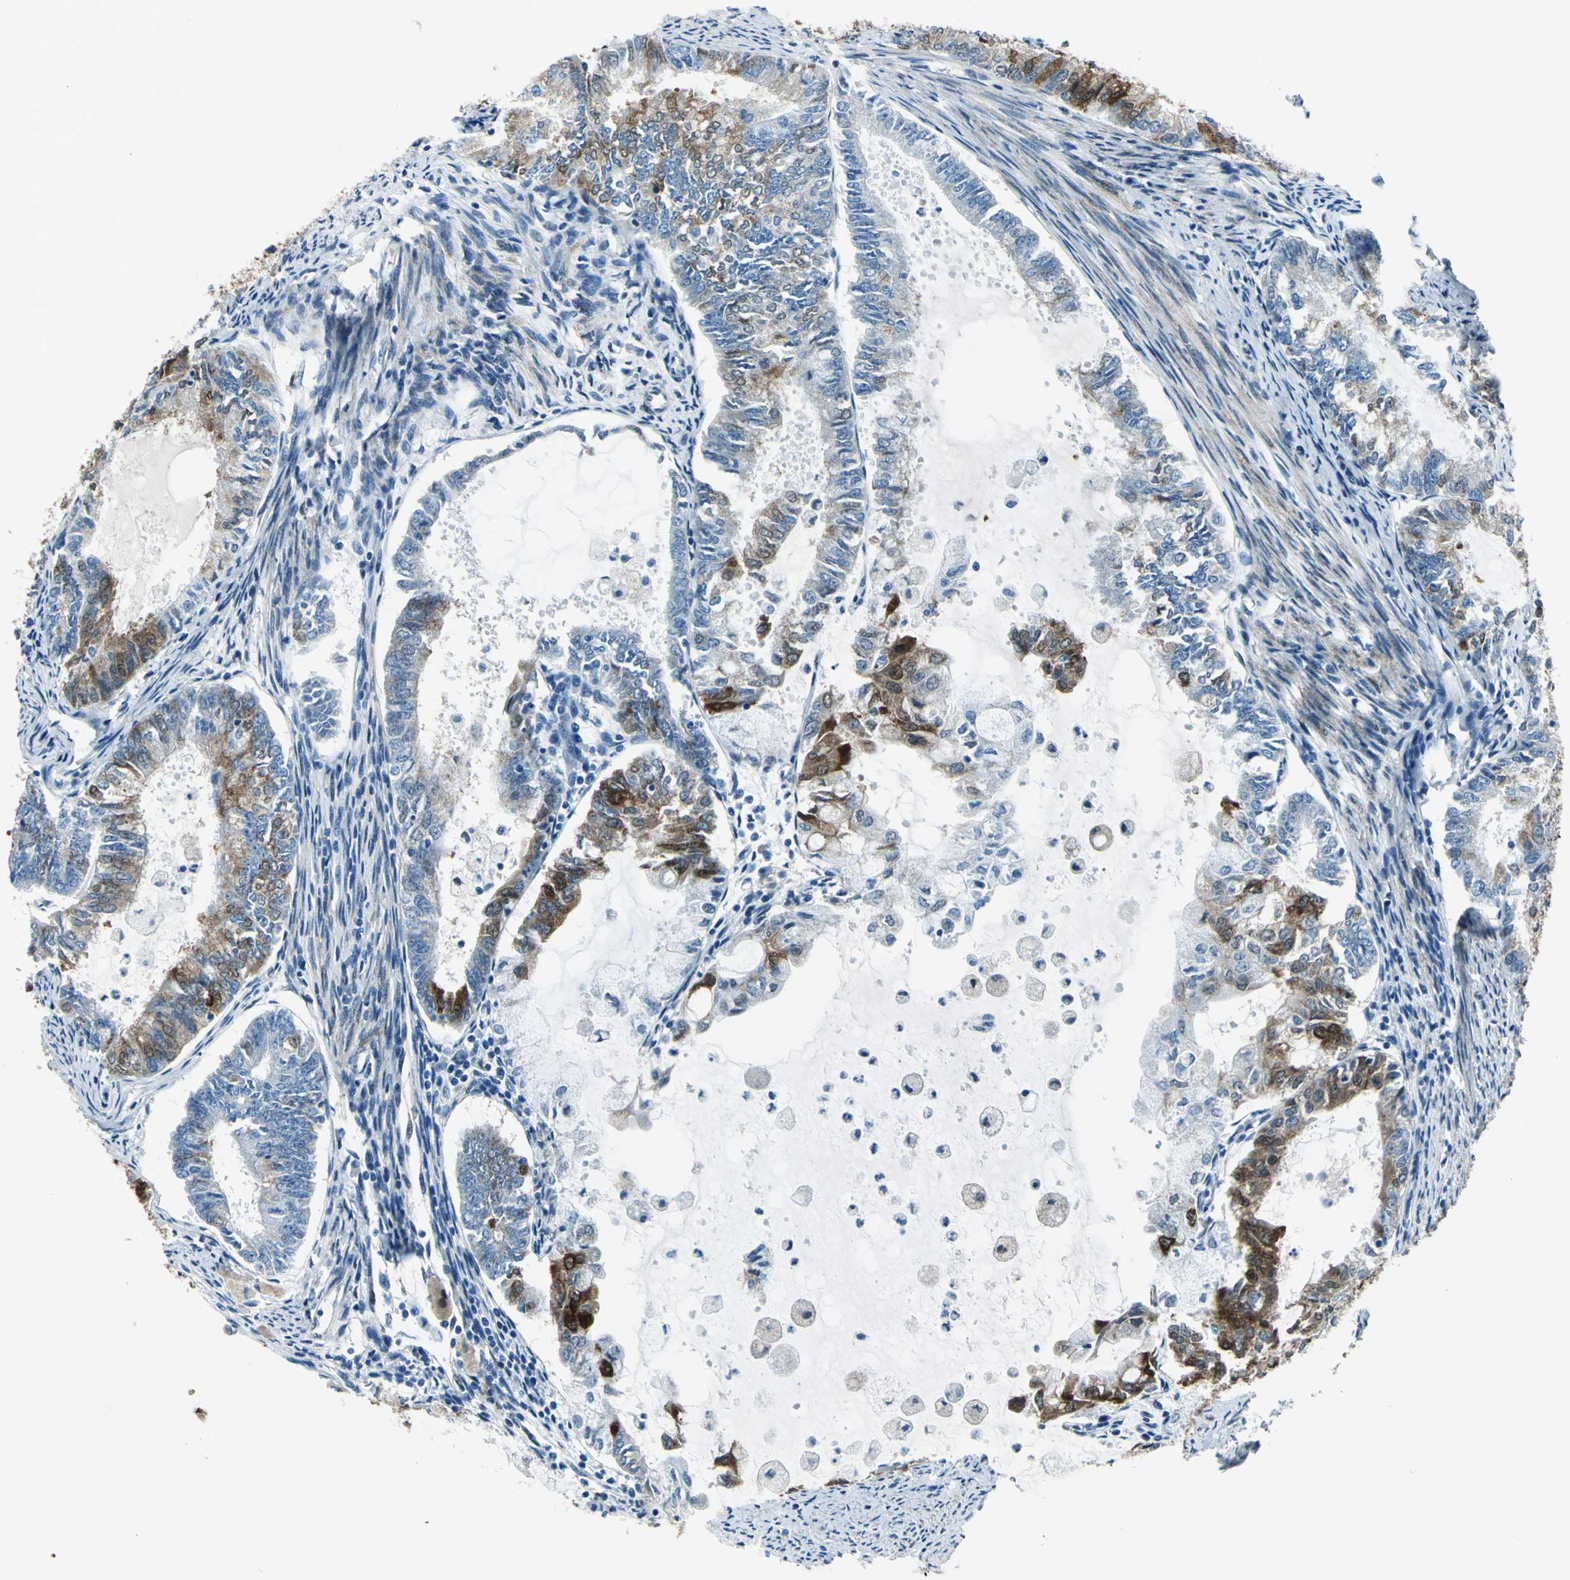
{"staining": {"intensity": "strong", "quantity": "25%-75%", "location": "cytoplasmic/membranous"}, "tissue": "endometrial cancer", "cell_type": "Tumor cells", "image_type": "cancer", "snomed": [{"axis": "morphology", "description": "Adenocarcinoma, NOS"}, {"axis": "topography", "description": "Endometrium"}], "caption": "Immunohistochemistry staining of endometrial cancer, which exhibits high levels of strong cytoplasmic/membranous positivity in about 25%-75% of tumor cells indicating strong cytoplasmic/membranous protein expression. The staining was performed using DAB (3,3'-diaminobenzidine) (brown) for protein detection and nuclei were counterstained in hematoxylin (blue).", "gene": "HSPB1", "patient": {"sex": "female", "age": 86}}